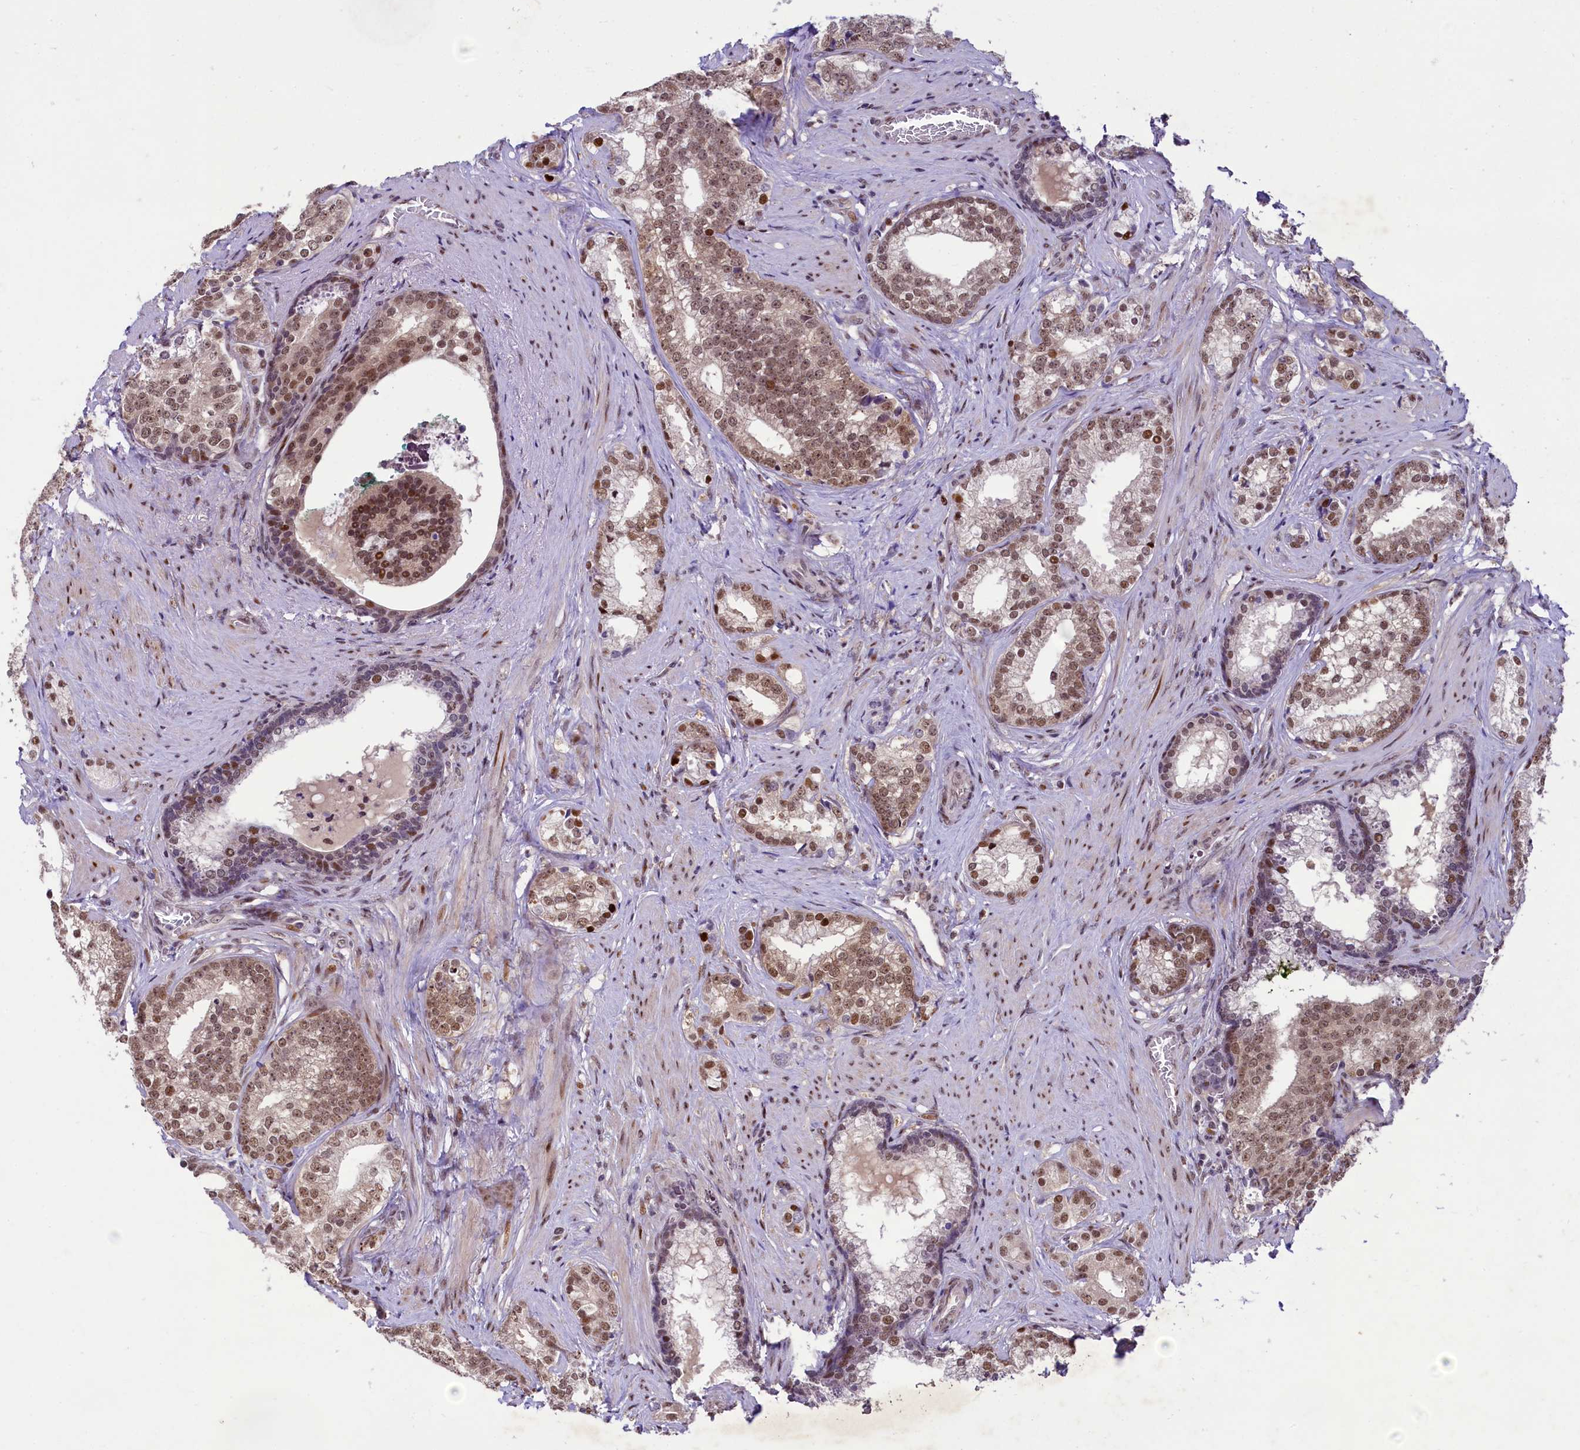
{"staining": {"intensity": "moderate", "quantity": ">75%", "location": "nuclear"}, "tissue": "prostate cancer", "cell_type": "Tumor cells", "image_type": "cancer", "snomed": [{"axis": "morphology", "description": "Adenocarcinoma, Low grade"}, {"axis": "topography", "description": "Prostate"}], "caption": "This image reveals immunohistochemistry (IHC) staining of prostate adenocarcinoma (low-grade), with medium moderate nuclear staining in about >75% of tumor cells.", "gene": "ANKS3", "patient": {"sex": "male", "age": 71}}